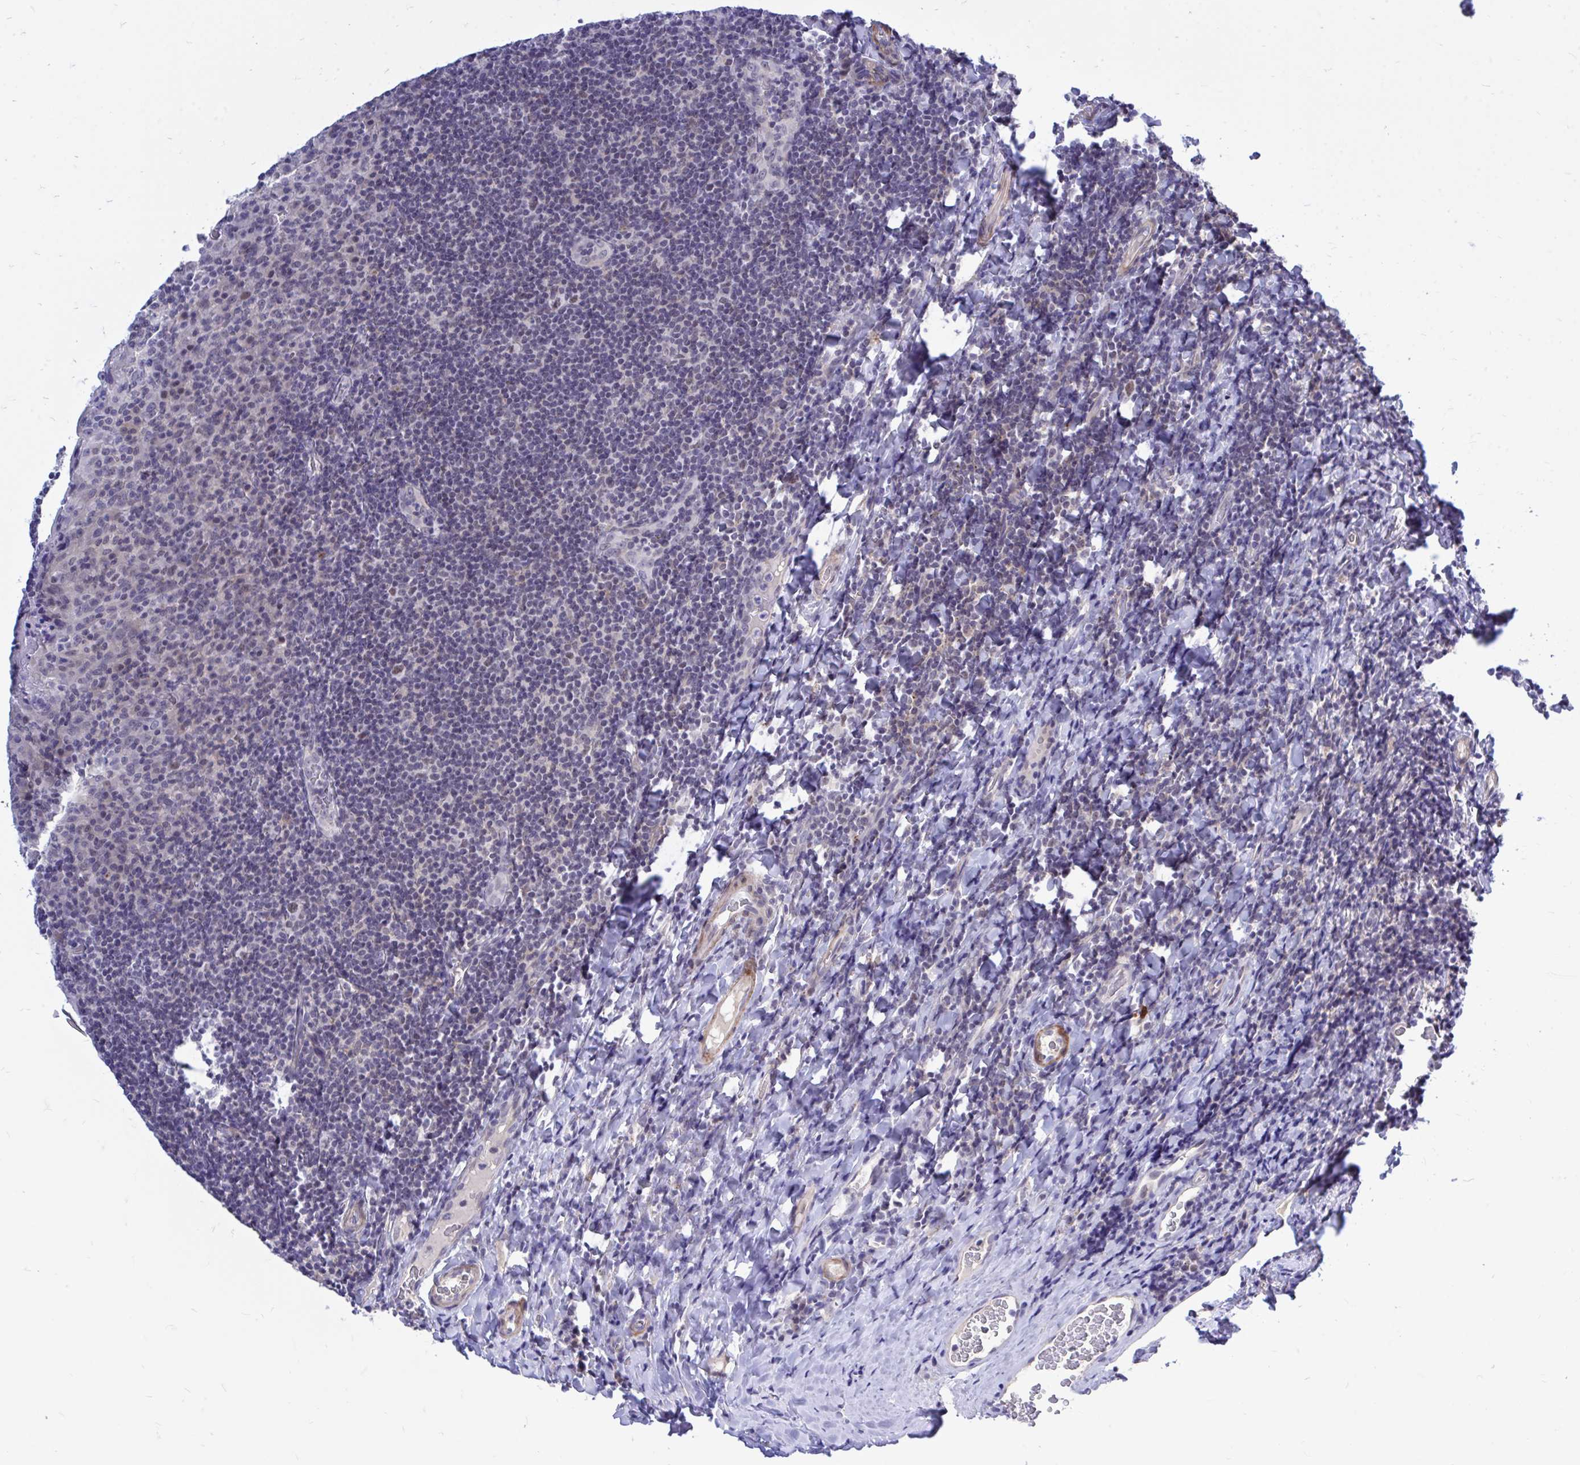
{"staining": {"intensity": "moderate", "quantity": "<25%", "location": "nuclear"}, "tissue": "tonsil", "cell_type": "Germinal center cells", "image_type": "normal", "snomed": [{"axis": "morphology", "description": "Normal tissue, NOS"}, {"axis": "topography", "description": "Tonsil"}], "caption": "The micrograph demonstrates staining of benign tonsil, revealing moderate nuclear protein positivity (brown color) within germinal center cells. Using DAB (3,3'-diaminobenzidine) (brown) and hematoxylin (blue) stains, captured at high magnification using brightfield microscopy.", "gene": "ZBTB25", "patient": {"sex": "male", "age": 17}}